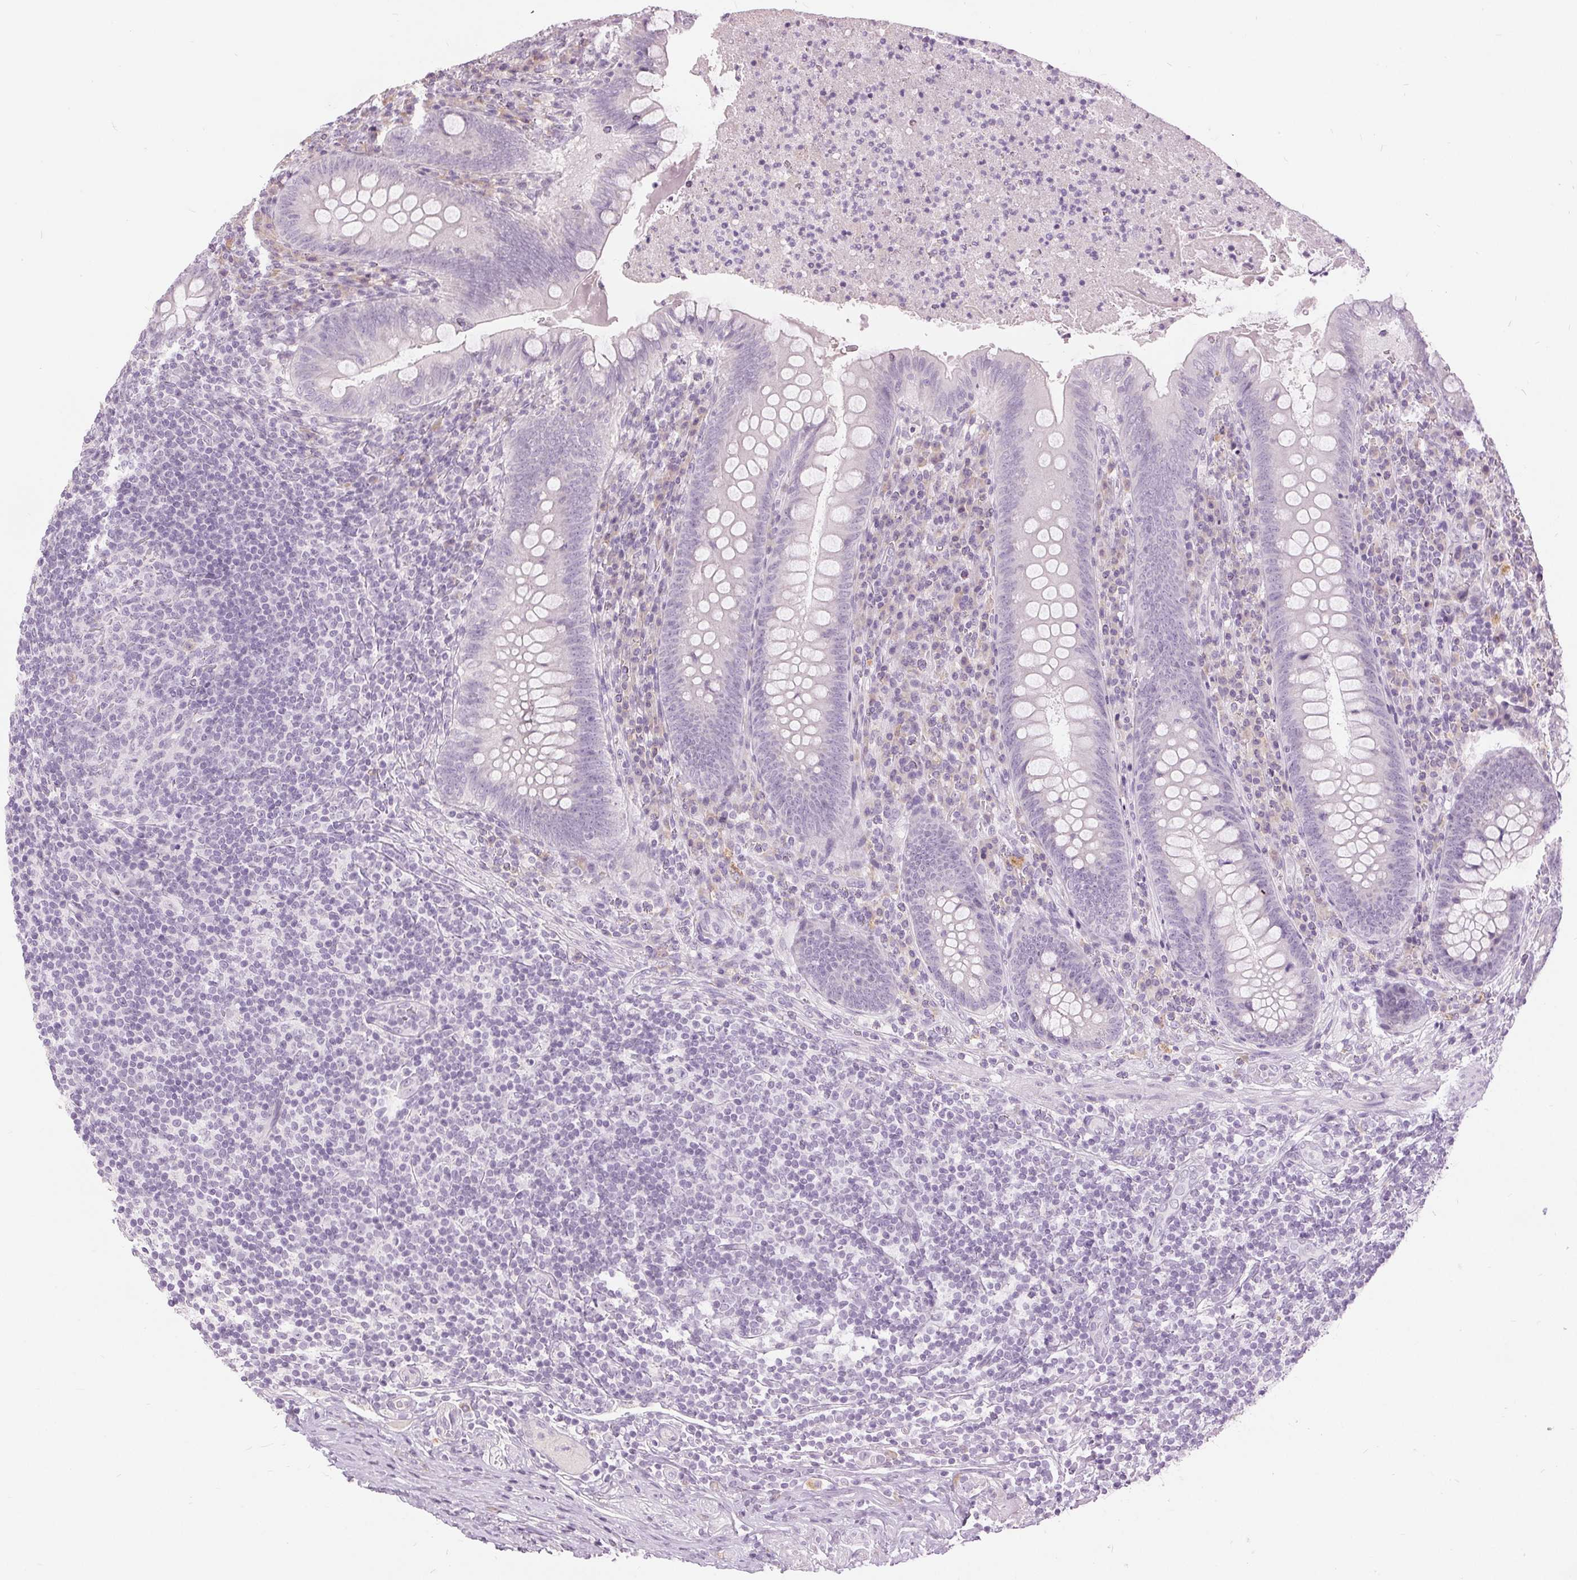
{"staining": {"intensity": "negative", "quantity": "none", "location": "none"}, "tissue": "appendix", "cell_type": "Glandular cells", "image_type": "normal", "snomed": [{"axis": "morphology", "description": "Normal tissue, NOS"}, {"axis": "topography", "description": "Appendix"}], "caption": "IHC of normal human appendix reveals no expression in glandular cells.", "gene": "DSG3", "patient": {"sex": "male", "age": 47}}